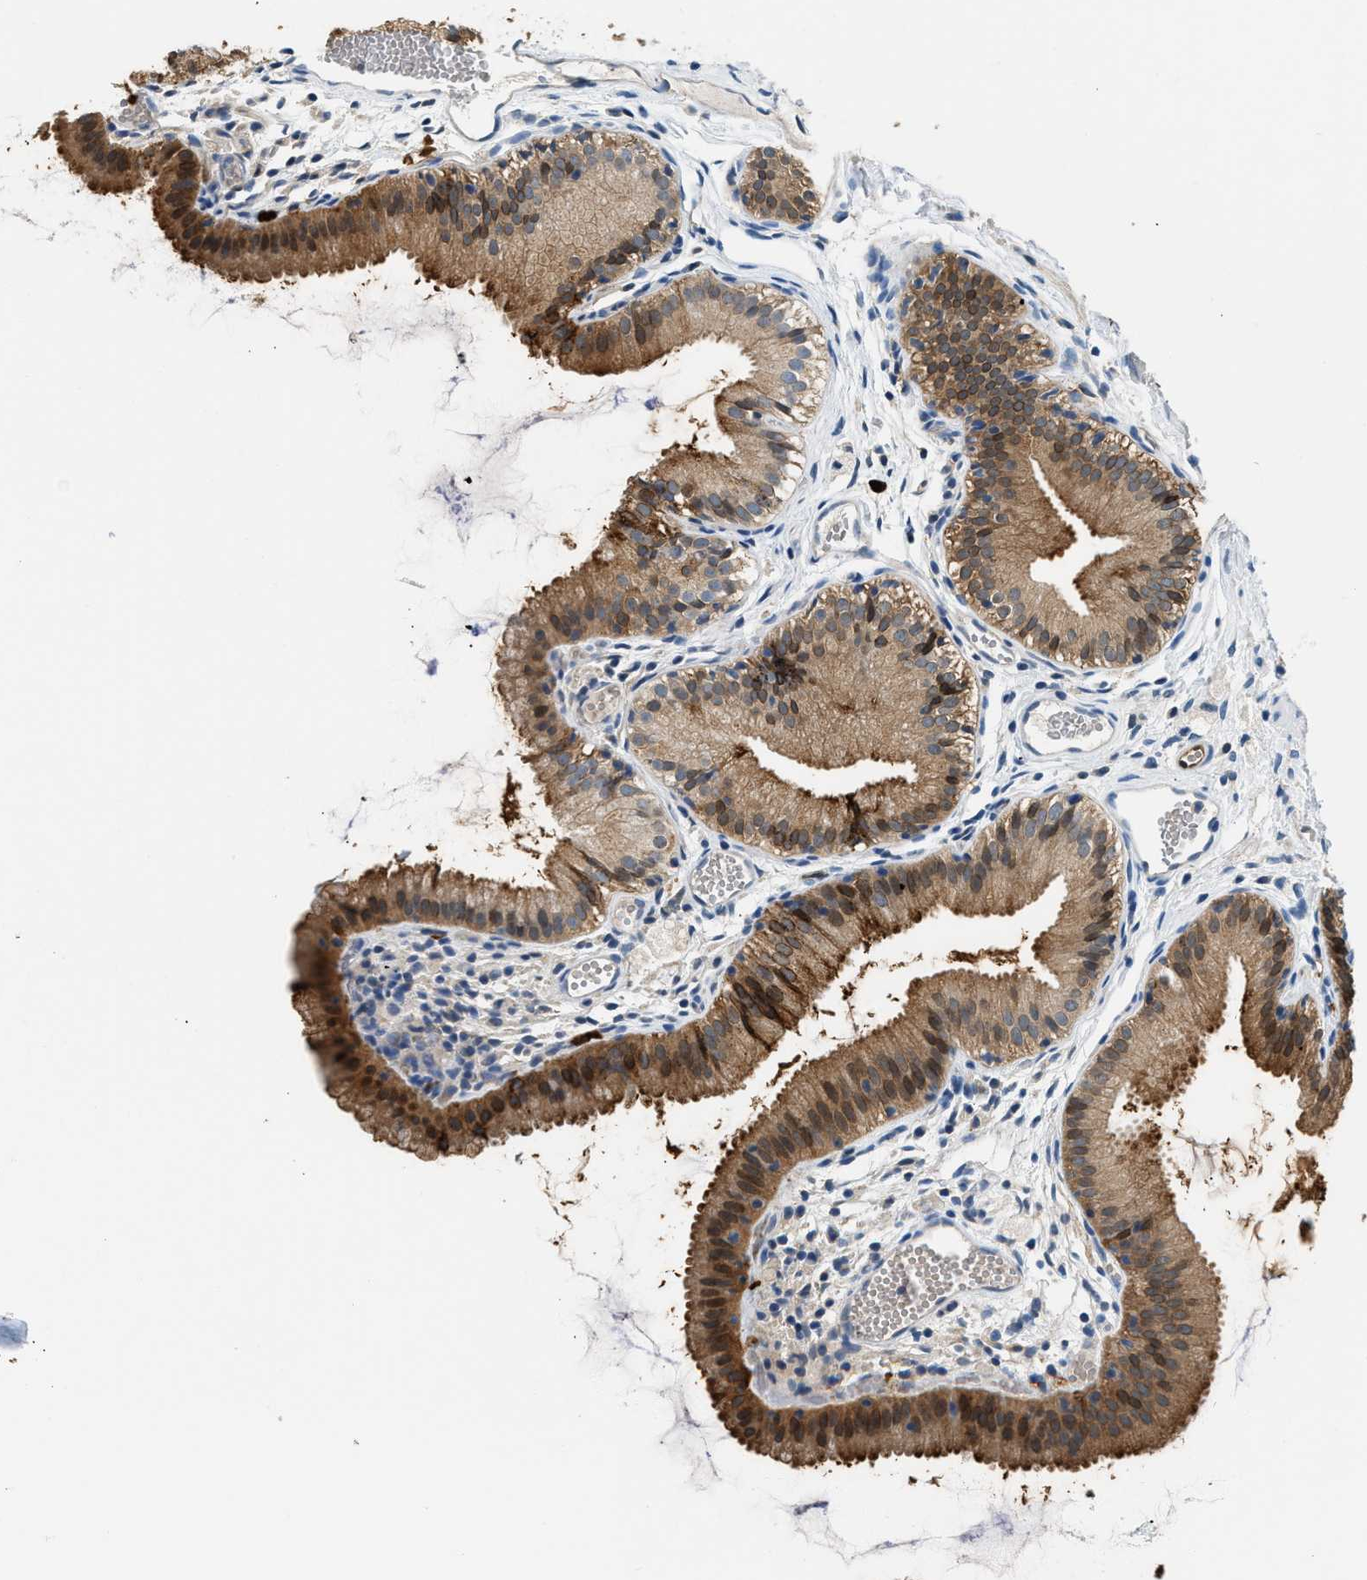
{"staining": {"intensity": "moderate", "quantity": ">75%", "location": "cytoplasmic/membranous,nuclear"}, "tissue": "gallbladder", "cell_type": "Glandular cells", "image_type": "normal", "snomed": [{"axis": "morphology", "description": "Normal tissue, NOS"}, {"axis": "topography", "description": "Gallbladder"}], "caption": "High-magnification brightfield microscopy of normal gallbladder stained with DAB (brown) and counterstained with hematoxylin (blue). glandular cells exhibit moderate cytoplasmic/membranous,nuclear positivity is appreciated in approximately>75% of cells.", "gene": "ANXA3", "patient": {"sex": "female", "age": 26}}